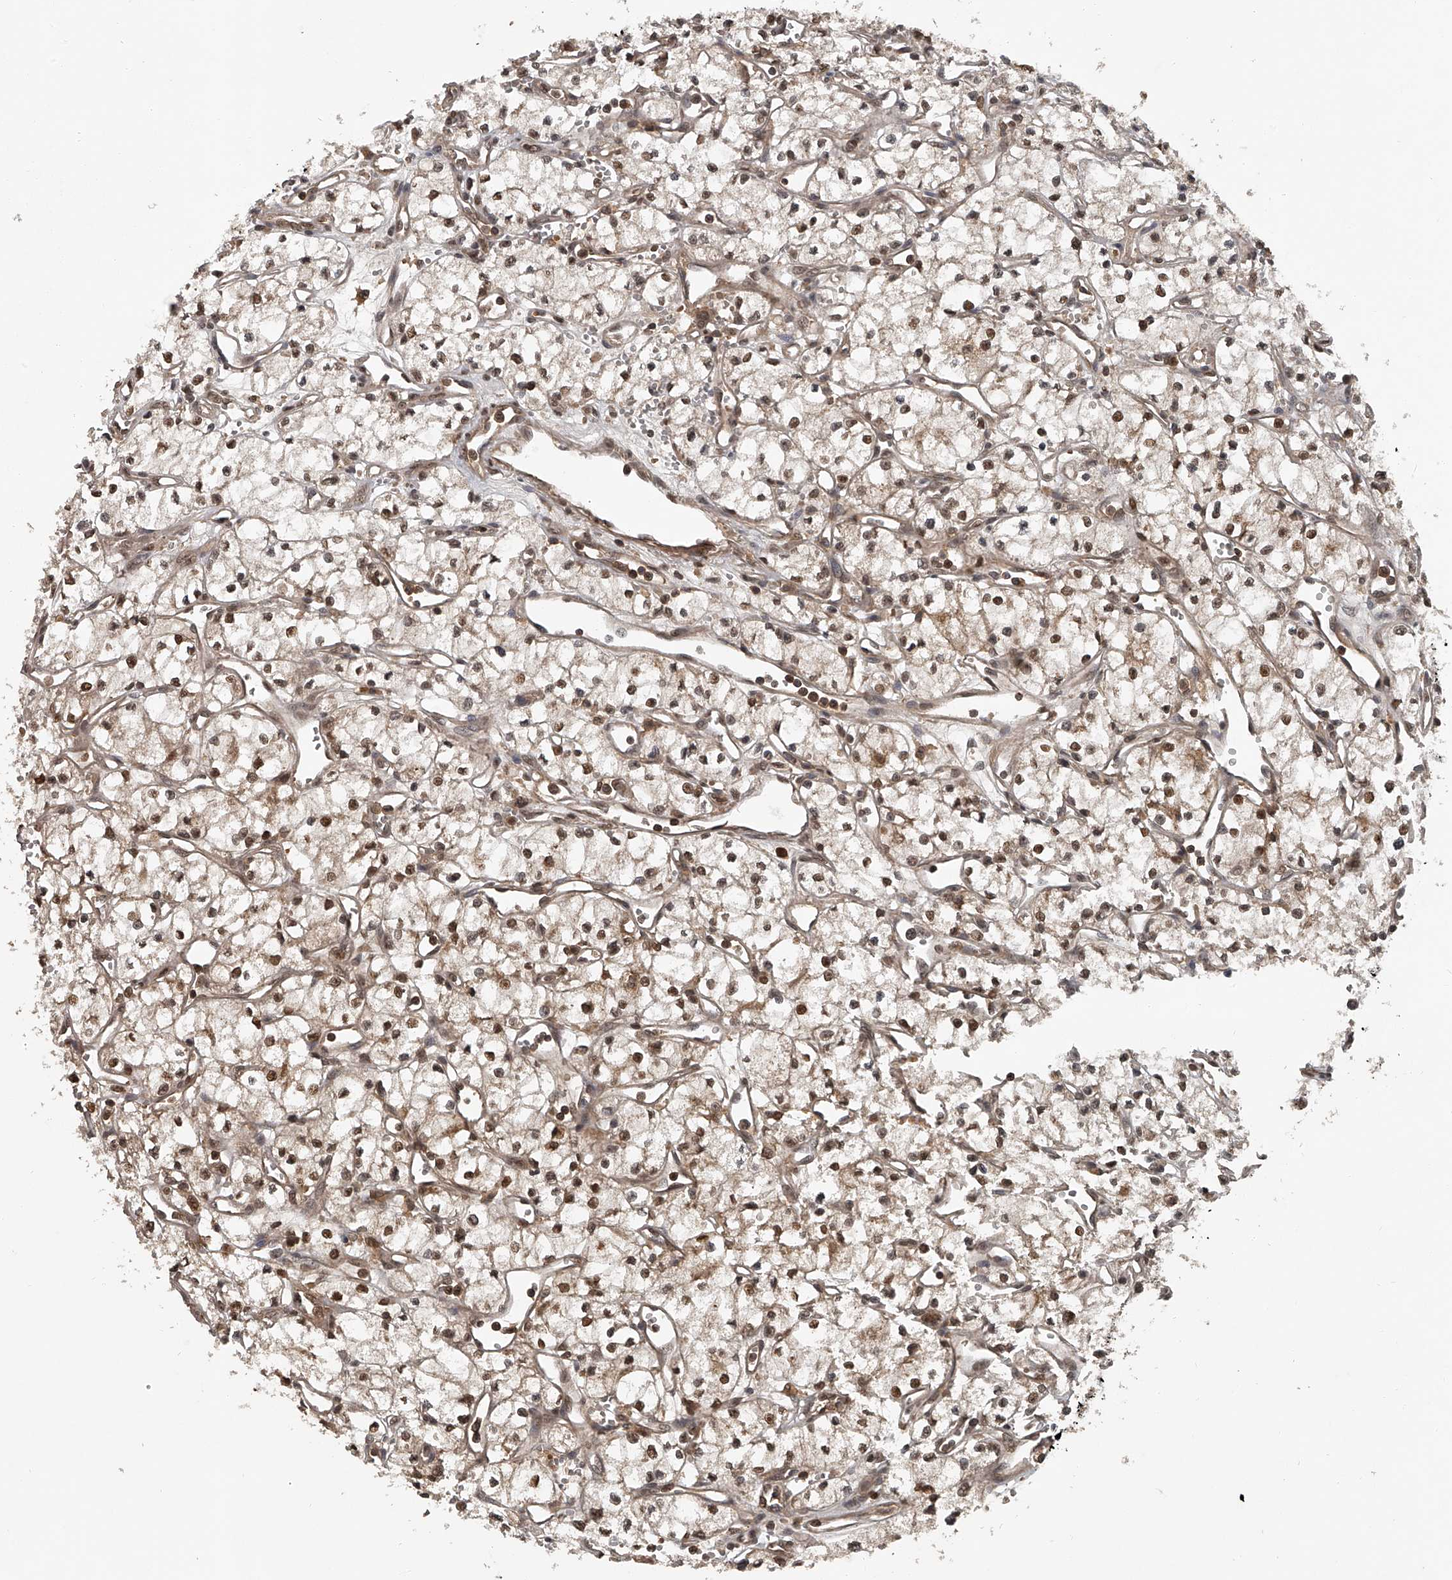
{"staining": {"intensity": "moderate", "quantity": ">75%", "location": "cytoplasmic/membranous,nuclear"}, "tissue": "renal cancer", "cell_type": "Tumor cells", "image_type": "cancer", "snomed": [{"axis": "morphology", "description": "Adenocarcinoma, NOS"}, {"axis": "topography", "description": "Kidney"}], "caption": "The image shows immunohistochemical staining of renal cancer (adenocarcinoma). There is moderate cytoplasmic/membranous and nuclear expression is appreciated in about >75% of tumor cells. (DAB IHC, brown staining for protein, blue staining for nuclei).", "gene": "PLEKHG1", "patient": {"sex": "male", "age": 59}}